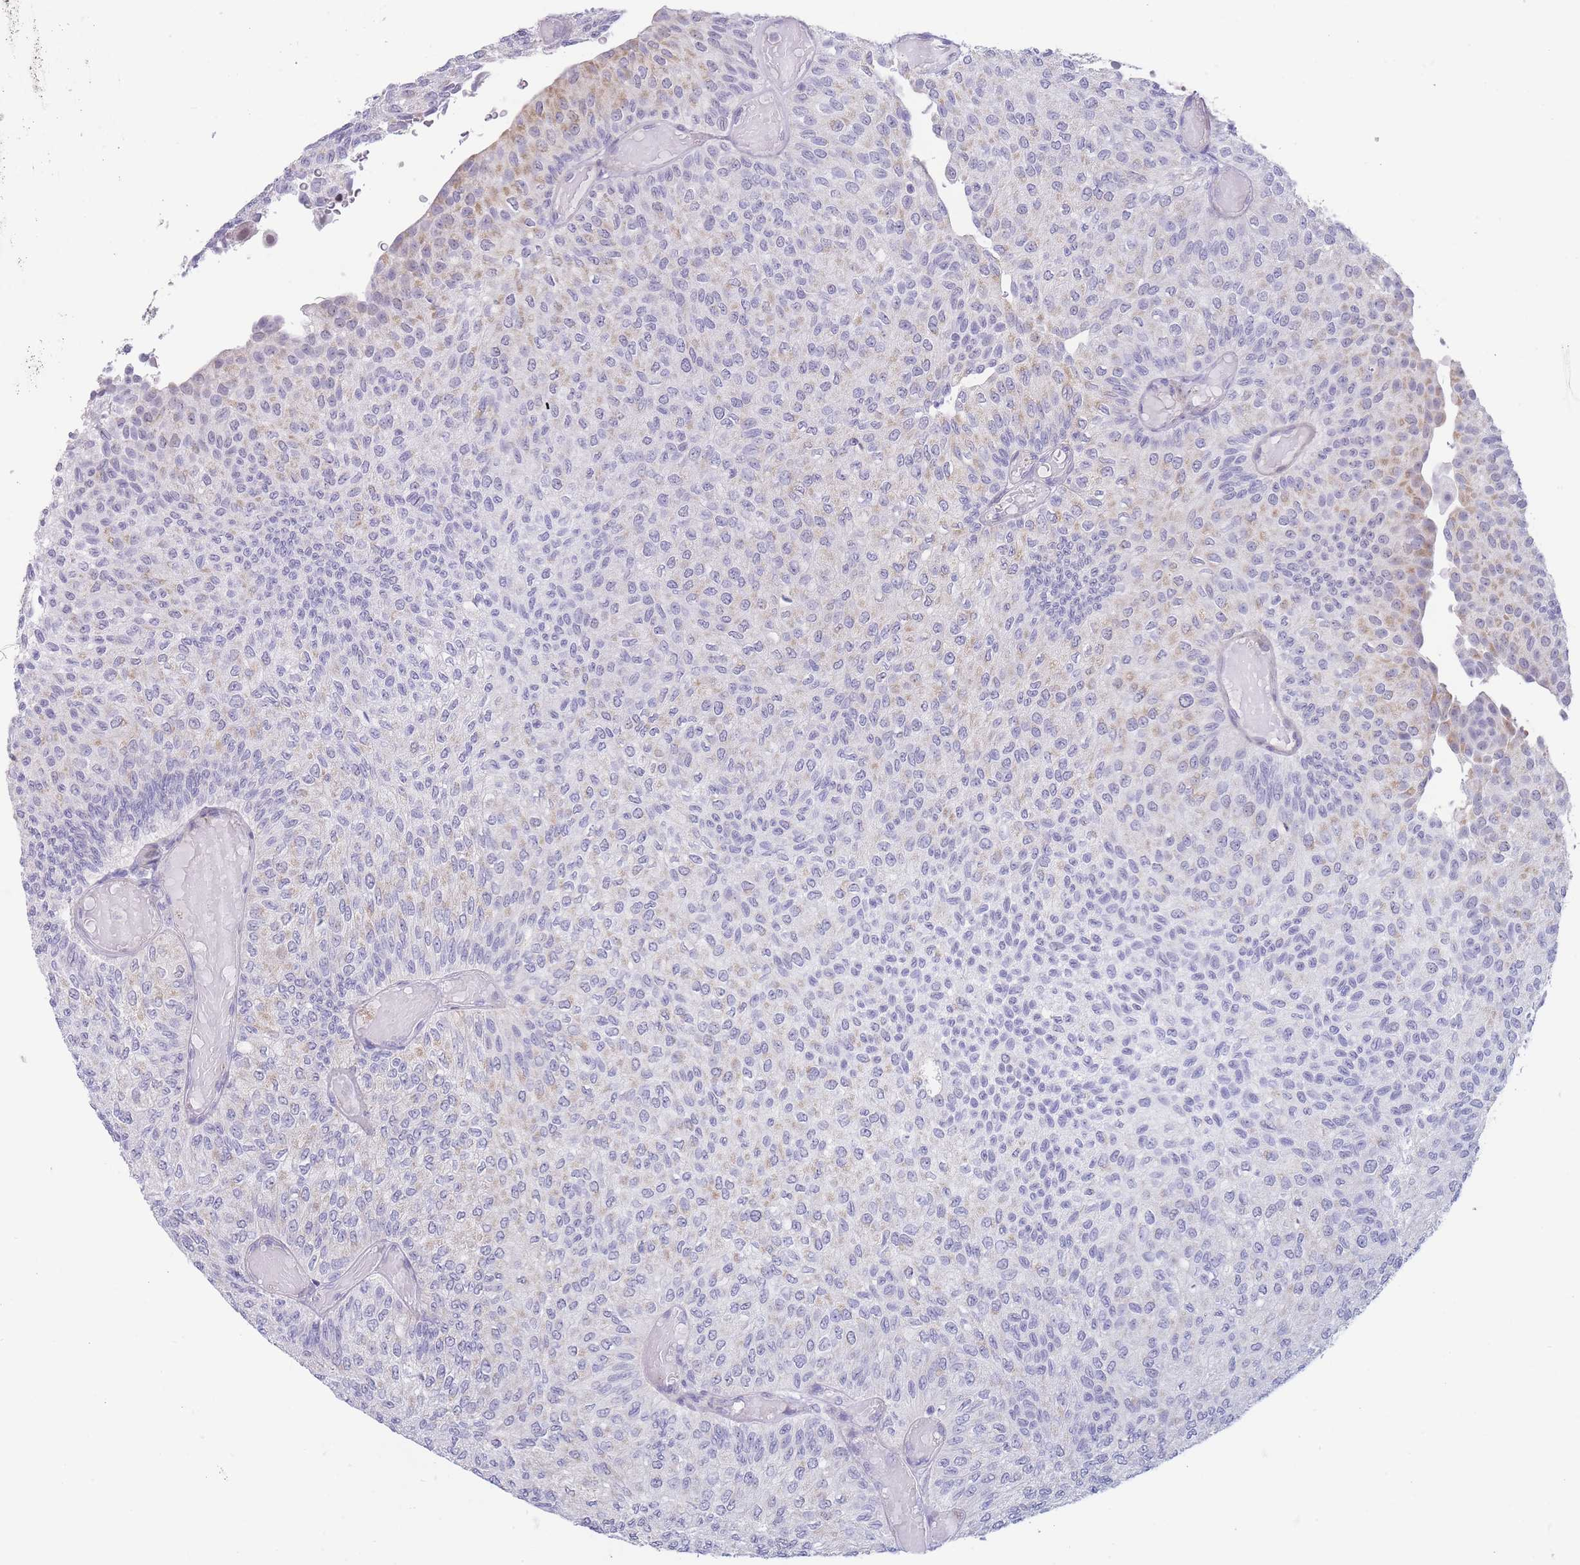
{"staining": {"intensity": "negative", "quantity": "none", "location": "none"}, "tissue": "urothelial cancer", "cell_type": "Tumor cells", "image_type": "cancer", "snomed": [{"axis": "morphology", "description": "Urothelial carcinoma, Low grade"}, {"axis": "topography", "description": "Urinary bladder"}], "caption": "Immunohistochemistry of urothelial carcinoma (low-grade) reveals no staining in tumor cells.", "gene": "ASAP3", "patient": {"sex": "male", "age": 78}}